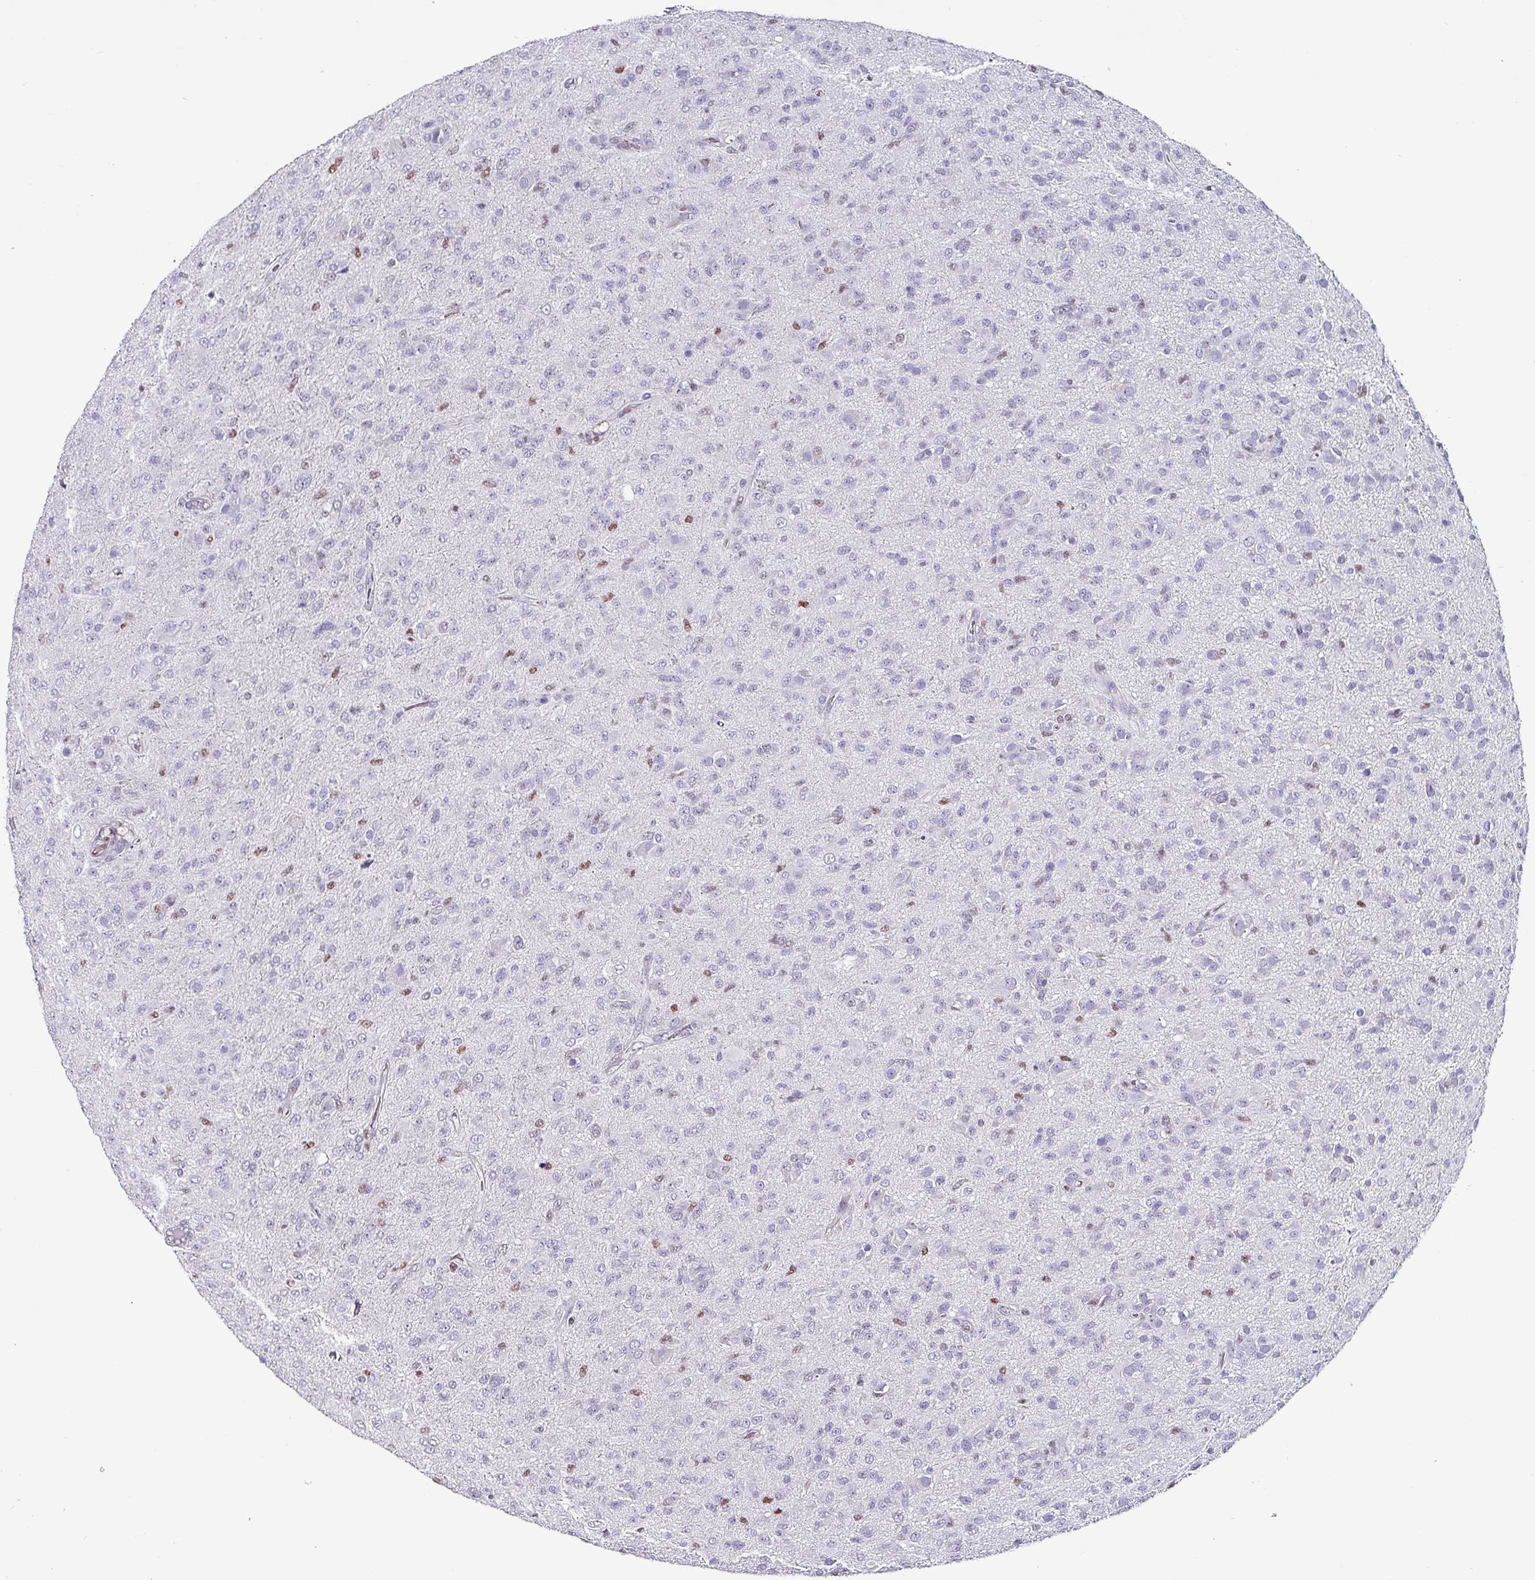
{"staining": {"intensity": "negative", "quantity": "none", "location": "none"}, "tissue": "glioma", "cell_type": "Tumor cells", "image_type": "cancer", "snomed": [{"axis": "morphology", "description": "Glioma, malignant, Low grade"}, {"axis": "topography", "description": "Brain"}], "caption": "Histopathology image shows no significant protein staining in tumor cells of glioma. (DAB immunohistochemistry with hematoxylin counter stain).", "gene": "ZNF816-ZNF321P", "patient": {"sex": "male", "age": 65}}